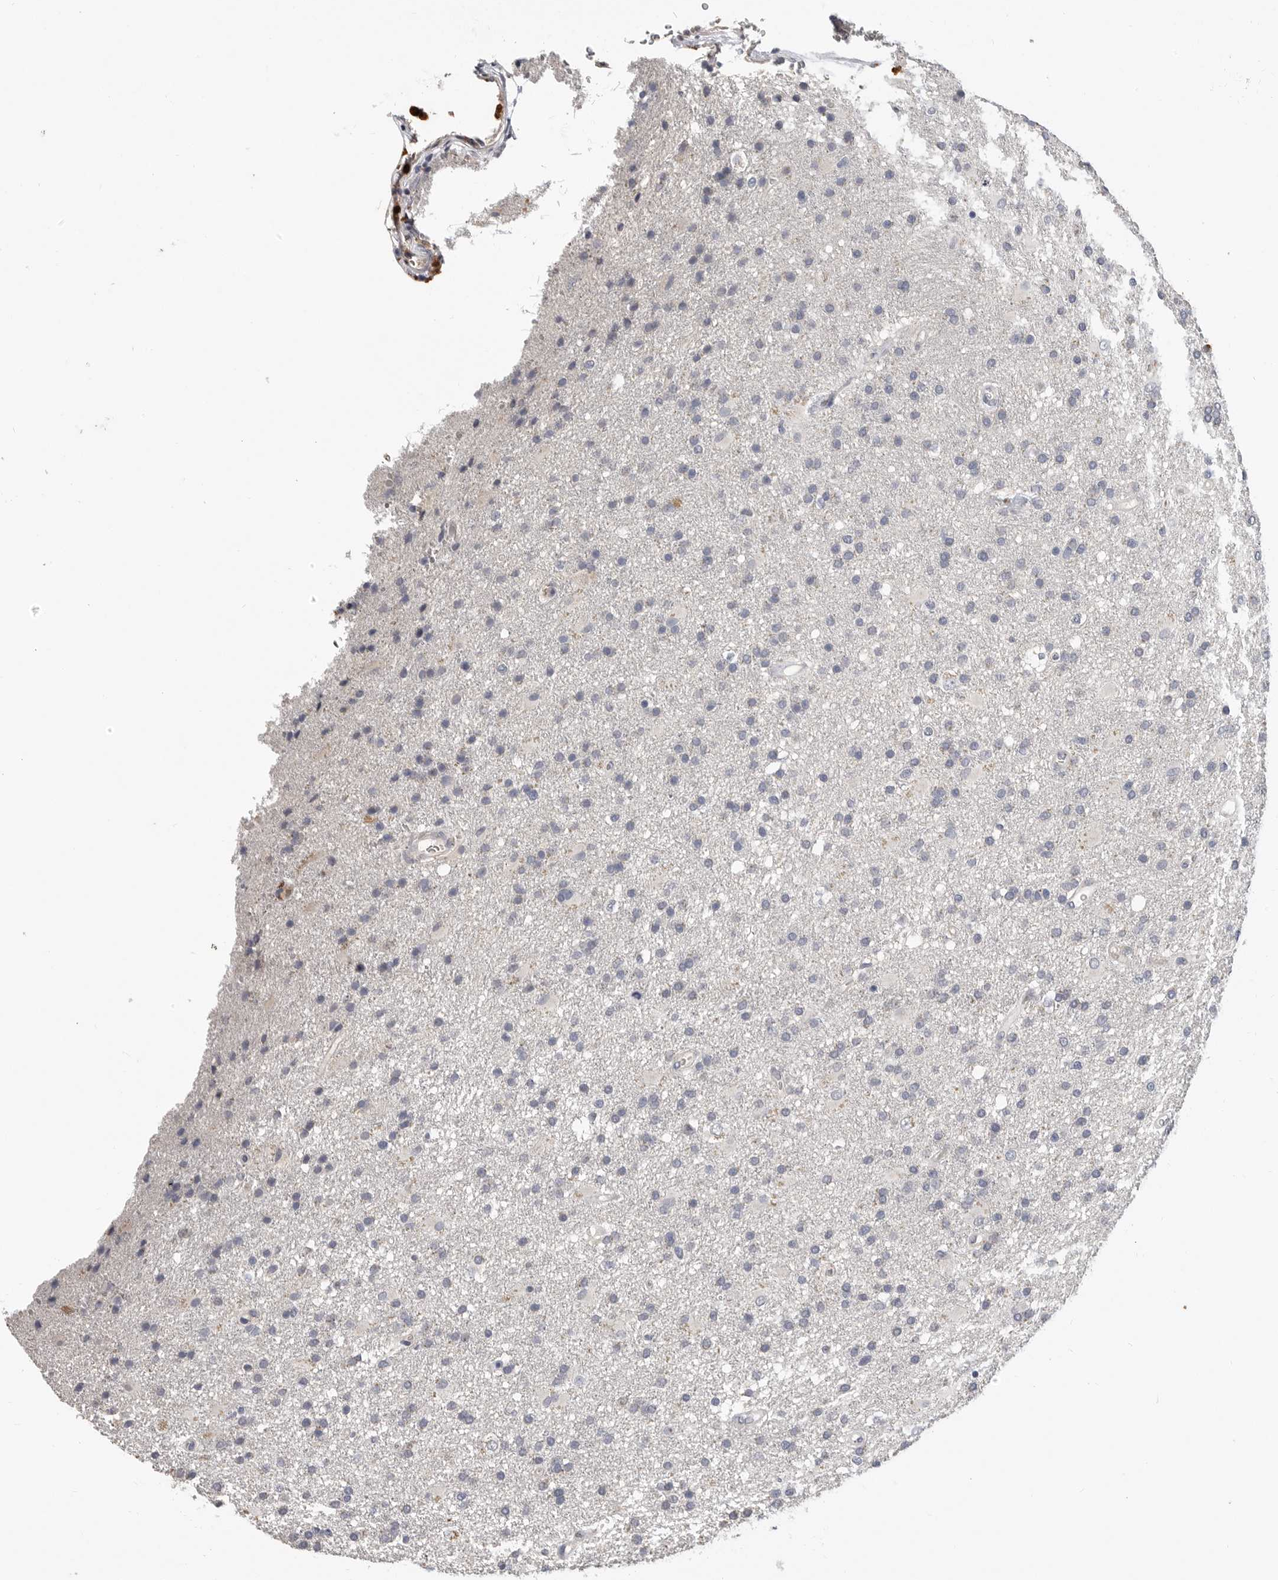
{"staining": {"intensity": "negative", "quantity": "none", "location": "none"}, "tissue": "glioma", "cell_type": "Tumor cells", "image_type": "cancer", "snomed": [{"axis": "morphology", "description": "Glioma, malignant, High grade"}, {"axis": "topography", "description": "Brain"}], "caption": "A photomicrograph of glioma stained for a protein reveals no brown staining in tumor cells.", "gene": "LTBR", "patient": {"sex": "male", "age": 72}}